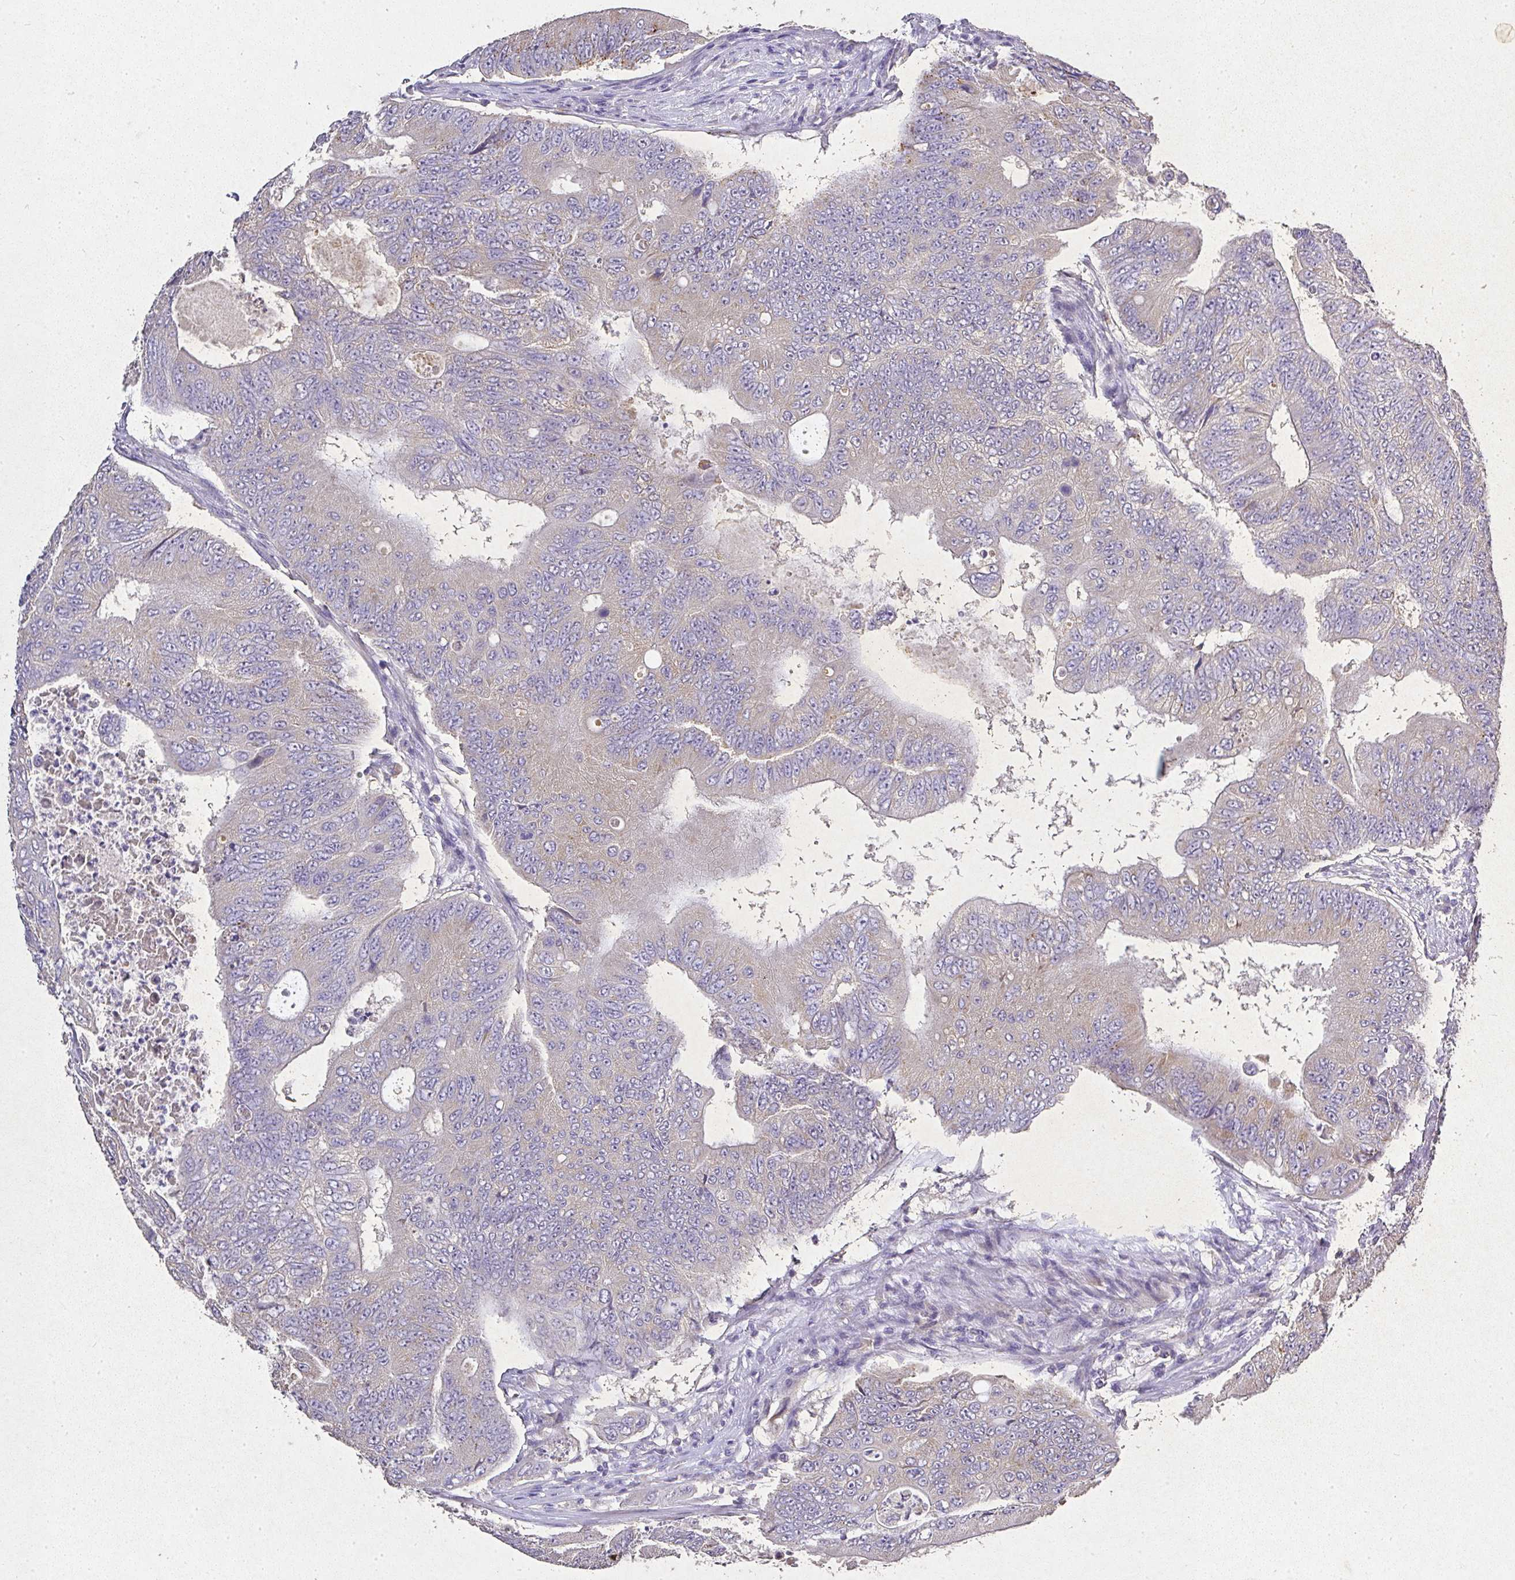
{"staining": {"intensity": "negative", "quantity": "none", "location": "none"}, "tissue": "colorectal cancer", "cell_type": "Tumor cells", "image_type": "cancer", "snomed": [{"axis": "morphology", "description": "Adenocarcinoma, NOS"}, {"axis": "topography", "description": "Colon"}], "caption": "Tumor cells show no significant expression in colorectal adenocarcinoma.", "gene": "RPS2", "patient": {"sex": "female", "age": 48}}